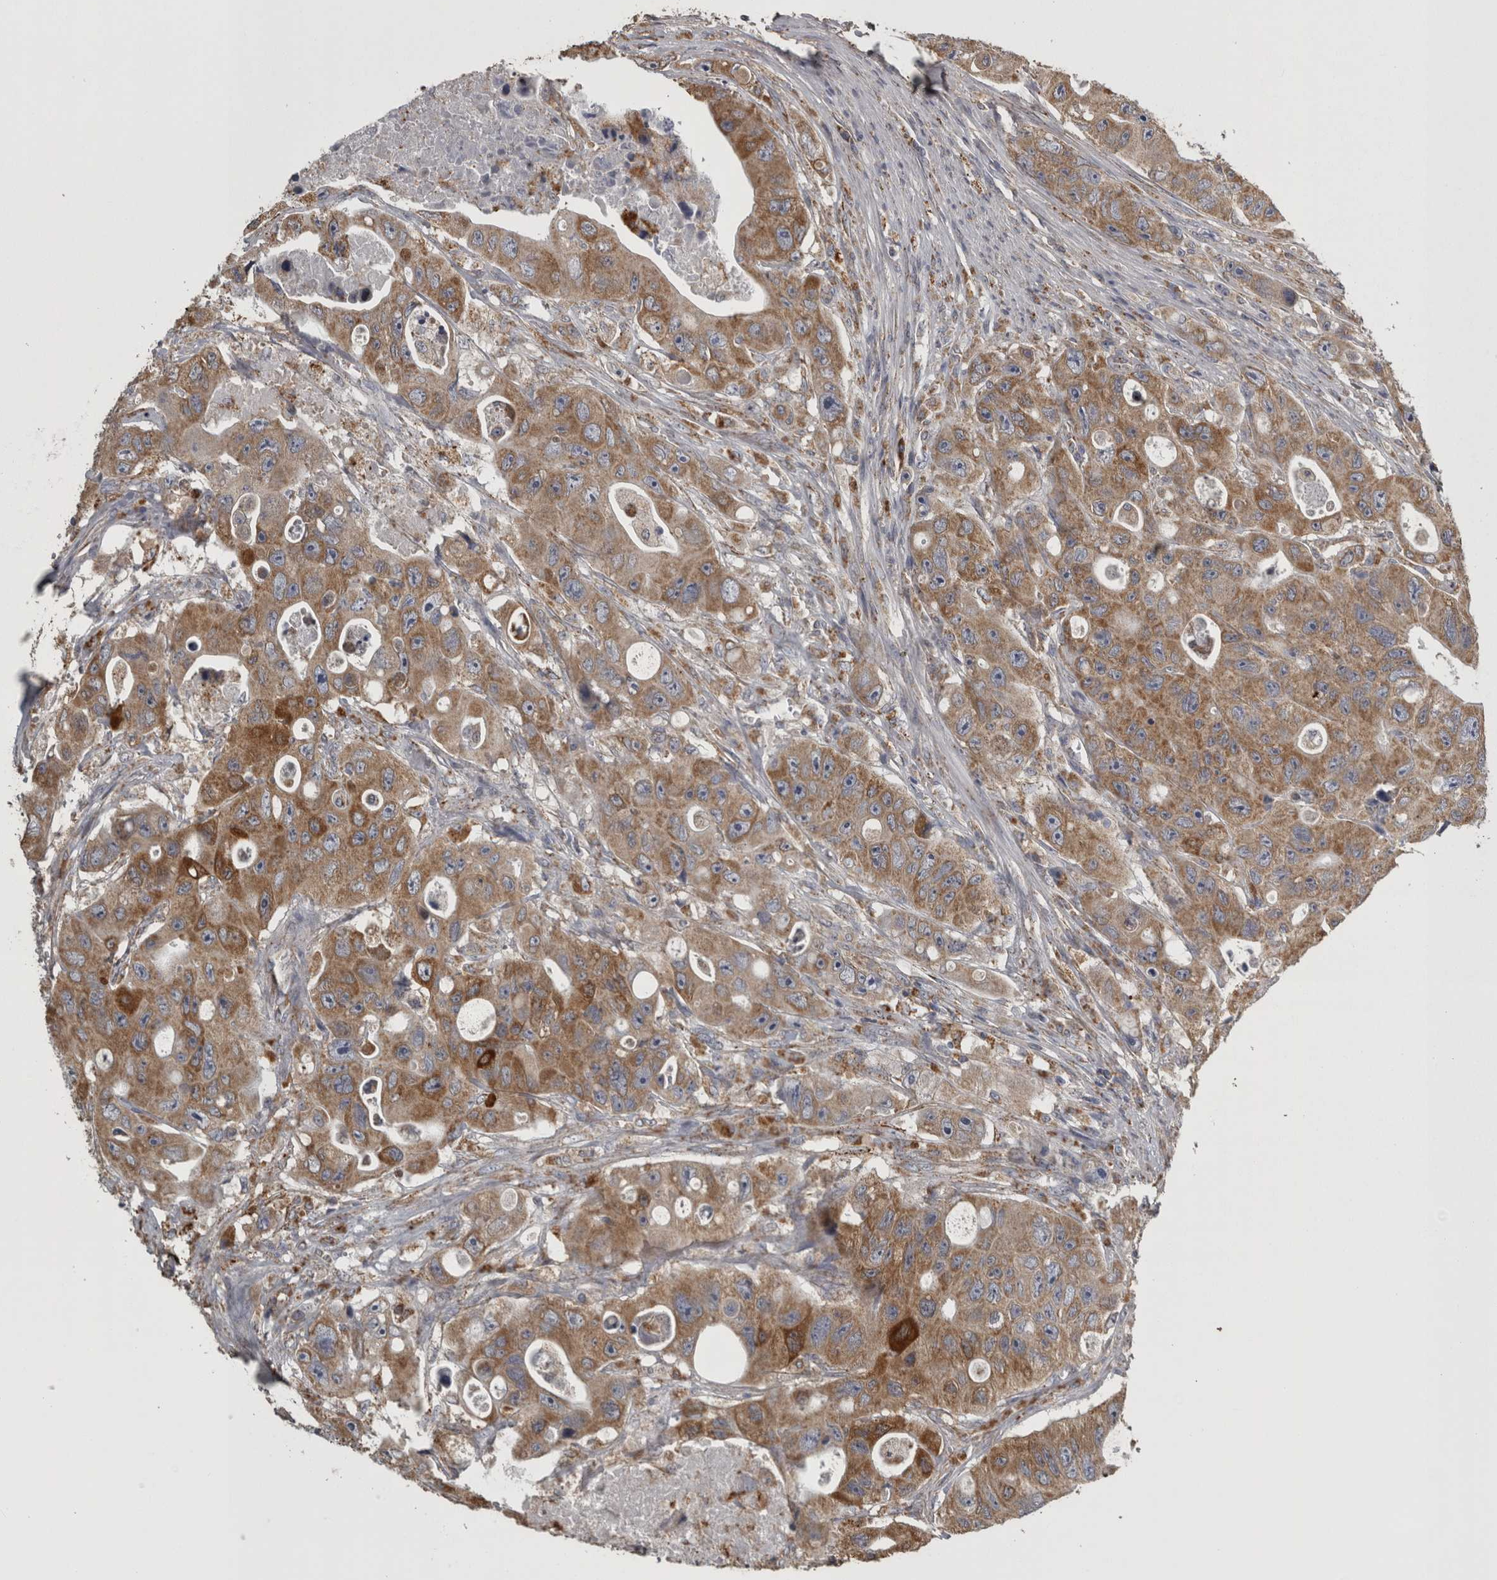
{"staining": {"intensity": "moderate", "quantity": ">75%", "location": "cytoplasmic/membranous"}, "tissue": "colorectal cancer", "cell_type": "Tumor cells", "image_type": "cancer", "snomed": [{"axis": "morphology", "description": "Adenocarcinoma, NOS"}, {"axis": "topography", "description": "Colon"}], "caption": "High-magnification brightfield microscopy of colorectal adenocarcinoma stained with DAB (3,3'-diaminobenzidine) (brown) and counterstained with hematoxylin (blue). tumor cells exhibit moderate cytoplasmic/membranous positivity is appreciated in about>75% of cells. (DAB (3,3'-diaminobenzidine) = brown stain, brightfield microscopy at high magnification).", "gene": "FRK", "patient": {"sex": "female", "age": 46}}